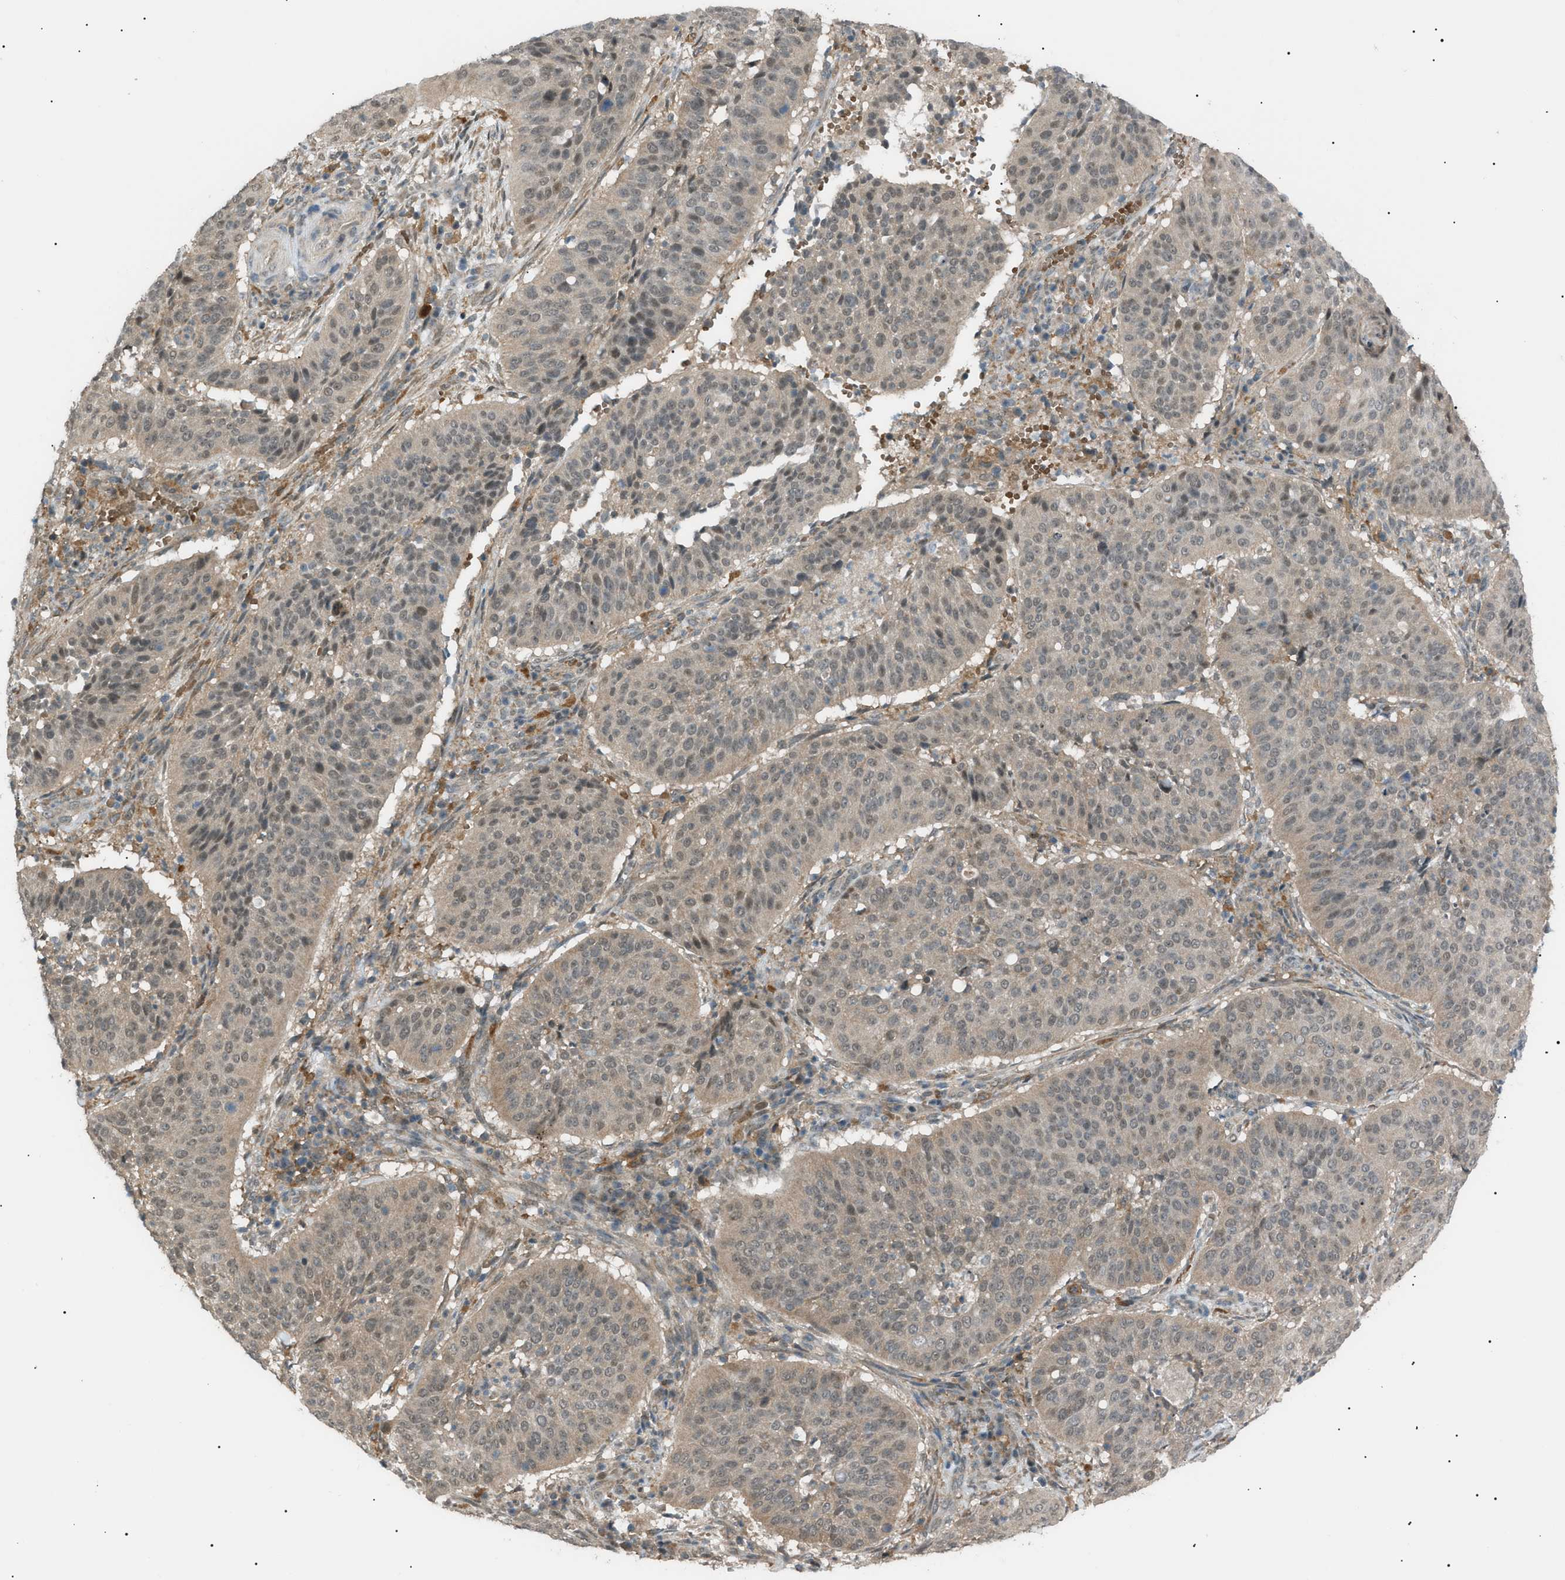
{"staining": {"intensity": "weak", "quantity": ">75%", "location": "cytoplasmic/membranous,nuclear"}, "tissue": "cervical cancer", "cell_type": "Tumor cells", "image_type": "cancer", "snomed": [{"axis": "morphology", "description": "Normal tissue, NOS"}, {"axis": "morphology", "description": "Squamous cell carcinoma, NOS"}, {"axis": "topography", "description": "Cervix"}], "caption": "There is low levels of weak cytoplasmic/membranous and nuclear positivity in tumor cells of squamous cell carcinoma (cervical), as demonstrated by immunohistochemical staining (brown color).", "gene": "LPIN2", "patient": {"sex": "female", "age": 39}}